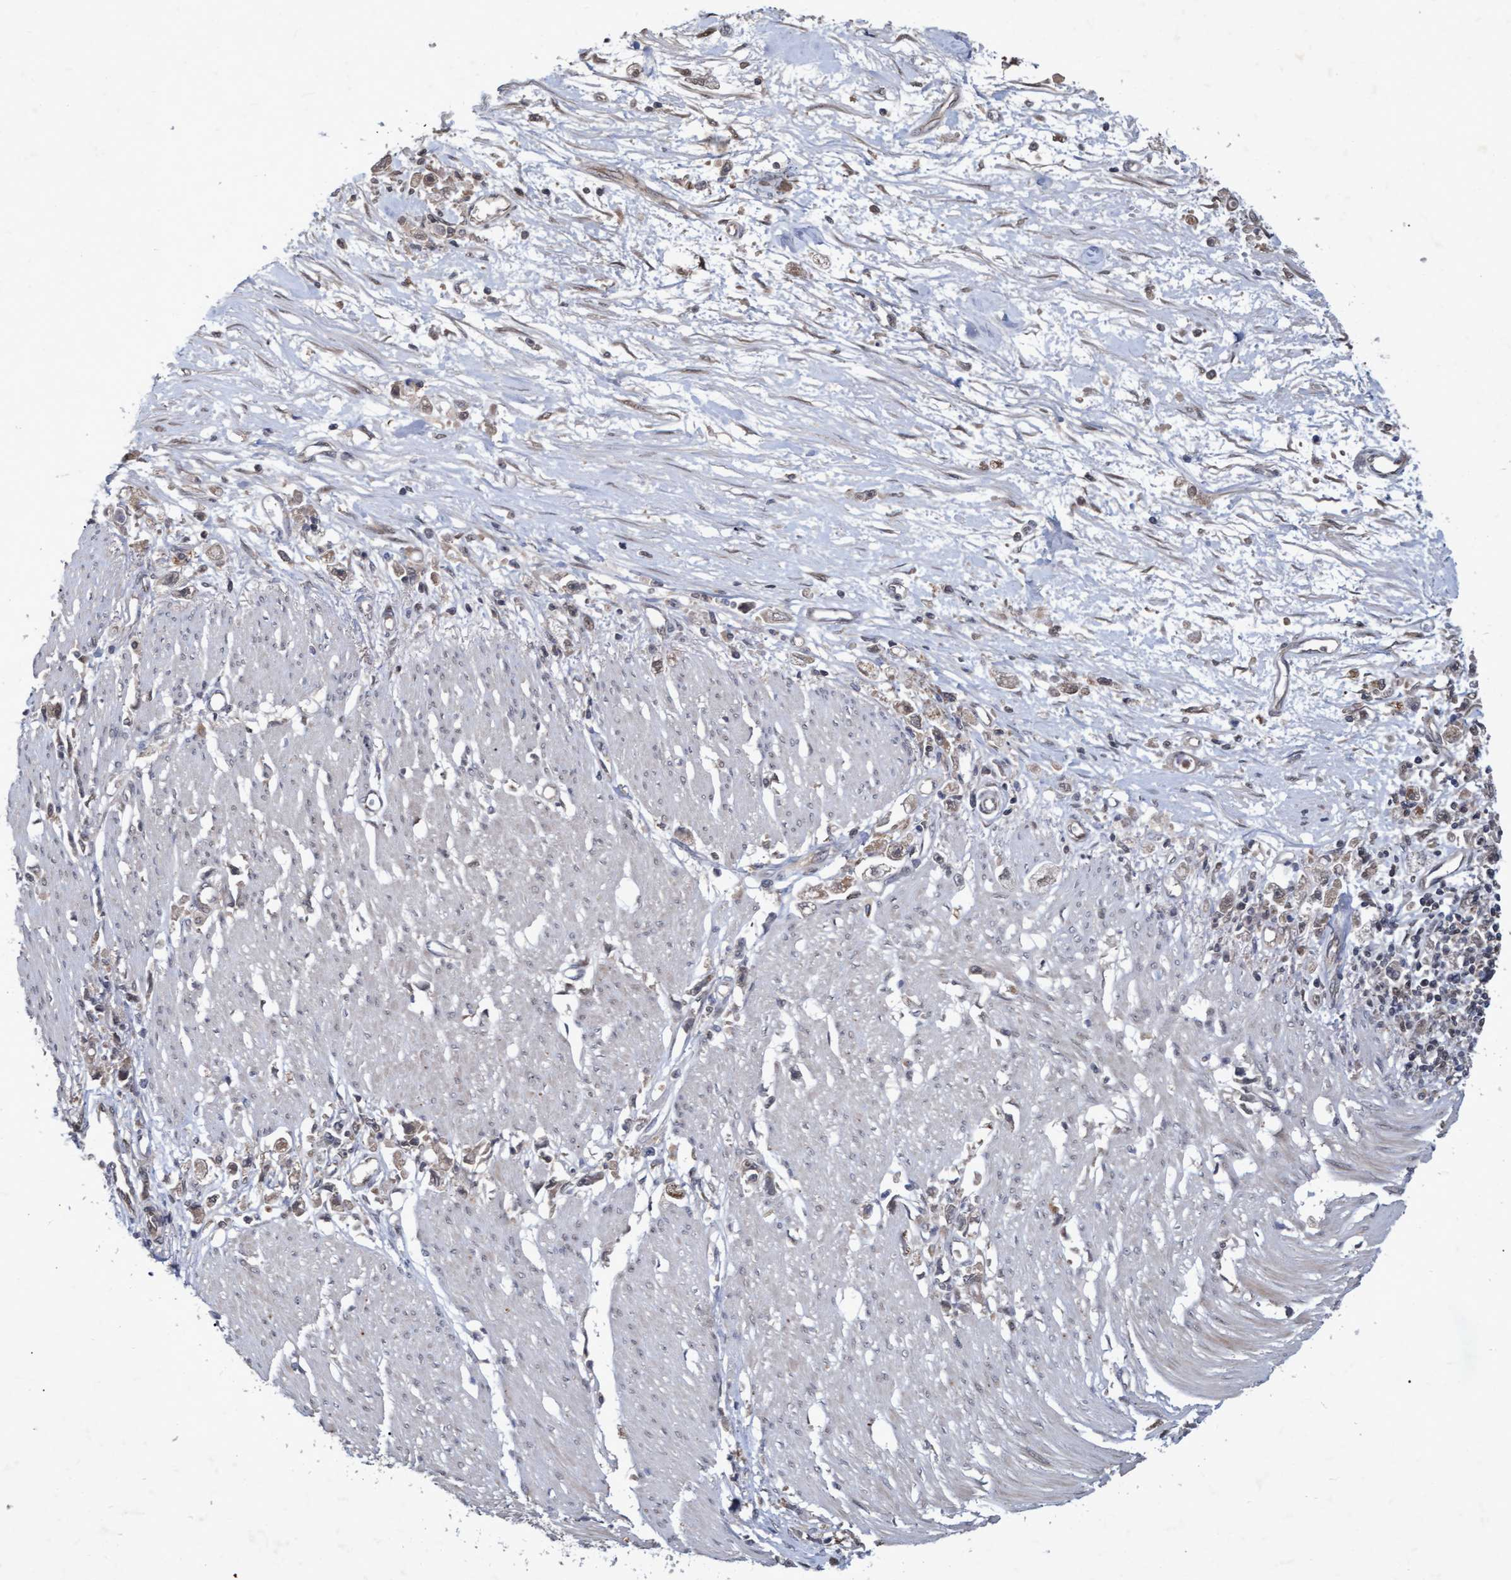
{"staining": {"intensity": "weak", "quantity": "25%-75%", "location": "cytoplasmic/membranous,nuclear"}, "tissue": "stomach cancer", "cell_type": "Tumor cells", "image_type": "cancer", "snomed": [{"axis": "morphology", "description": "Adenocarcinoma, NOS"}, {"axis": "topography", "description": "Stomach"}], "caption": "Brown immunohistochemical staining in human stomach cancer (adenocarcinoma) demonstrates weak cytoplasmic/membranous and nuclear positivity in about 25%-75% of tumor cells. The protein is stained brown, and the nuclei are stained in blue (DAB (3,3'-diaminobenzidine) IHC with brightfield microscopy, high magnification).", "gene": "PSMB6", "patient": {"sex": "female", "age": 59}}